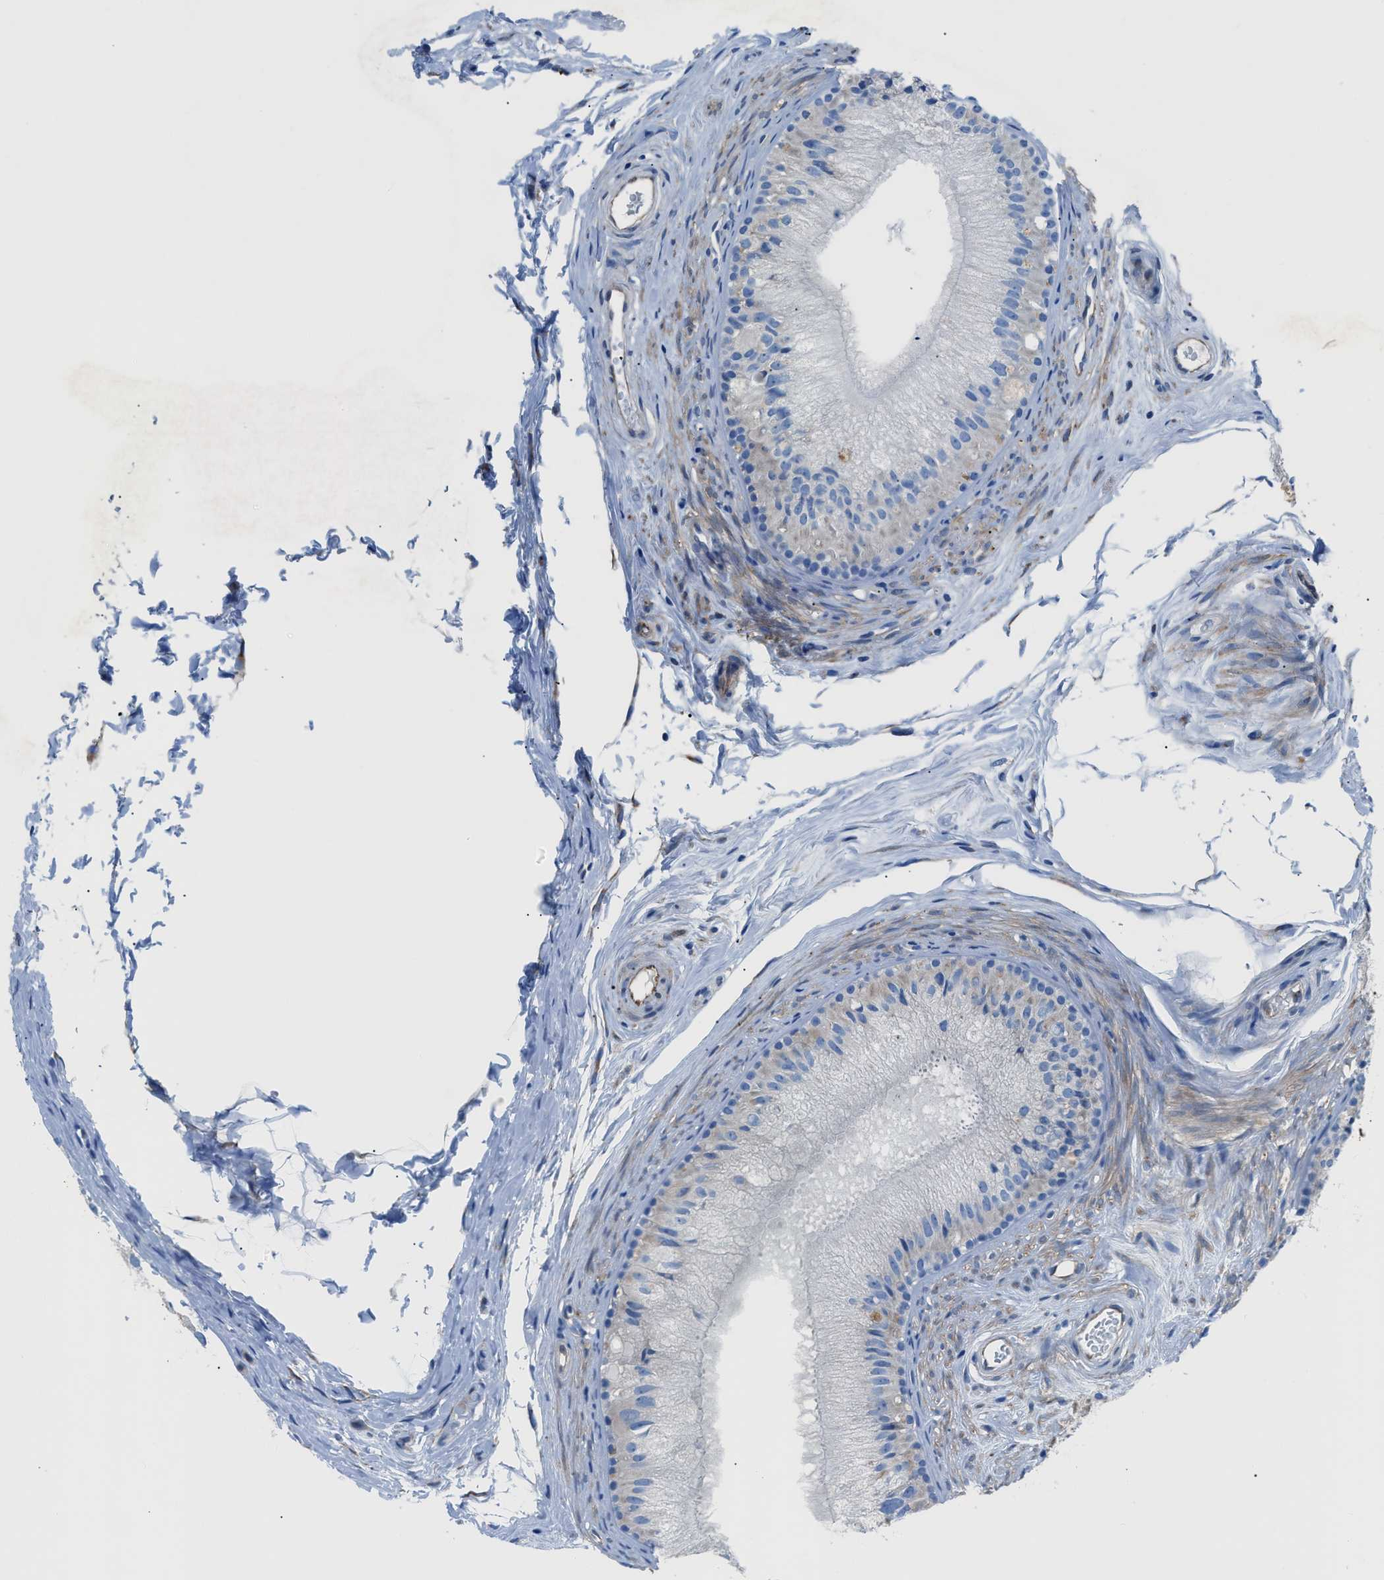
{"staining": {"intensity": "moderate", "quantity": "<25%", "location": "cytoplasmic/membranous"}, "tissue": "epididymis", "cell_type": "Glandular cells", "image_type": "normal", "snomed": [{"axis": "morphology", "description": "Normal tissue, NOS"}, {"axis": "topography", "description": "Epididymis"}], "caption": "Immunohistochemistry staining of benign epididymis, which shows low levels of moderate cytoplasmic/membranous staining in approximately <25% of glandular cells indicating moderate cytoplasmic/membranous protein expression. The staining was performed using DAB (3,3'-diaminobenzidine) (brown) for protein detection and nuclei were counterstained in hematoxylin (blue).", "gene": "ITPR1", "patient": {"sex": "male", "age": 56}}